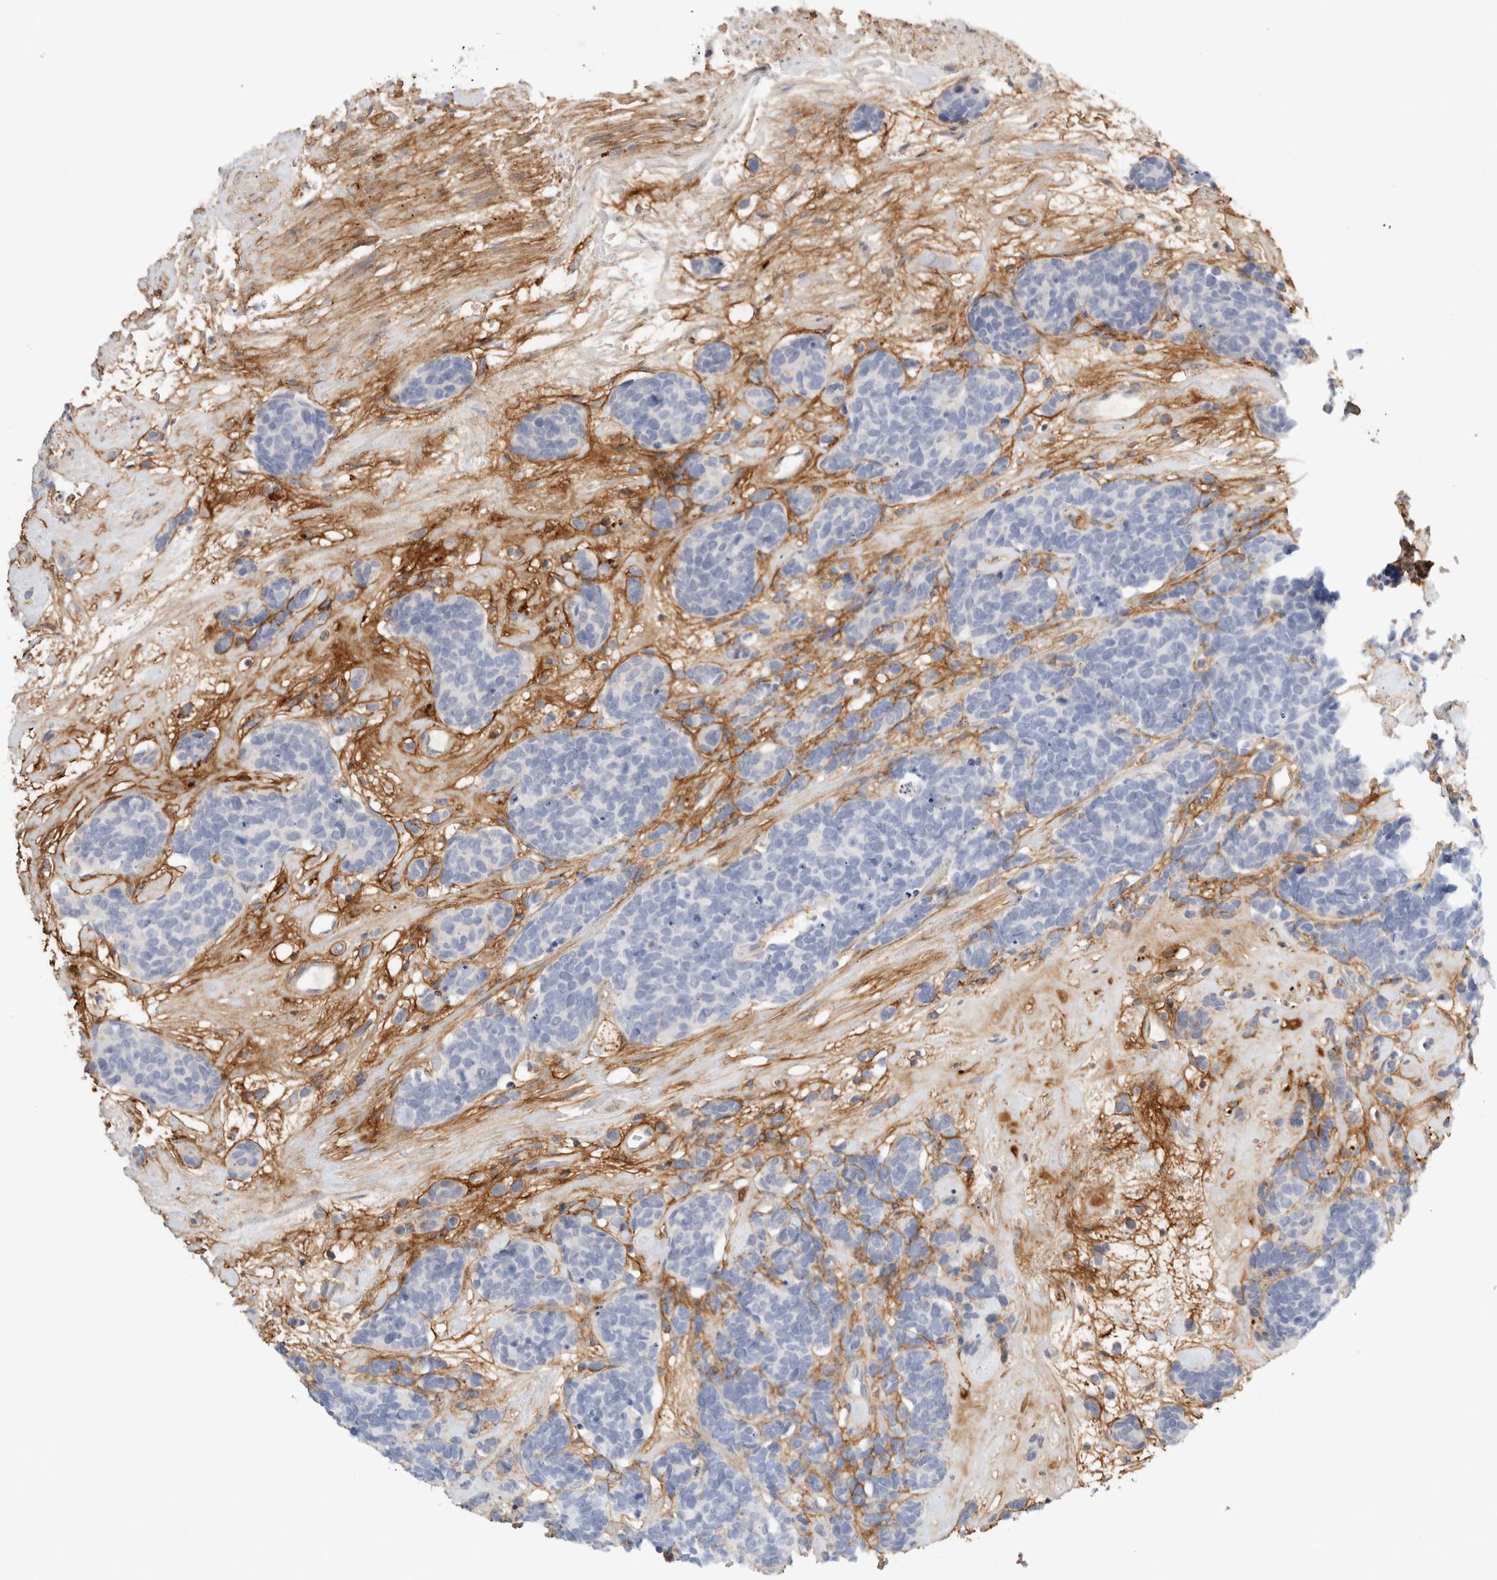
{"staining": {"intensity": "negative", "quantity": "none", "location": "none"}, "tissue": "carcinoid", "cell_type": "Tumor cells", "image_type": "cancer", "snomed": [{"axis": "morphology", "description": "Carcinoma, NOS"}, {"axis": "morphology", "description": "Carcinoid, malignant, NOS"}, {"axis": "topography", "description": "Urinary bladder"}], "caption": "Immunohistochemistry micrograph of malignant carcinoid stained for a protein (brown), which demonstrates no expression in tumor cells.", "gene": "FGL2", "patient": {"sex": "male", "age": 57}}